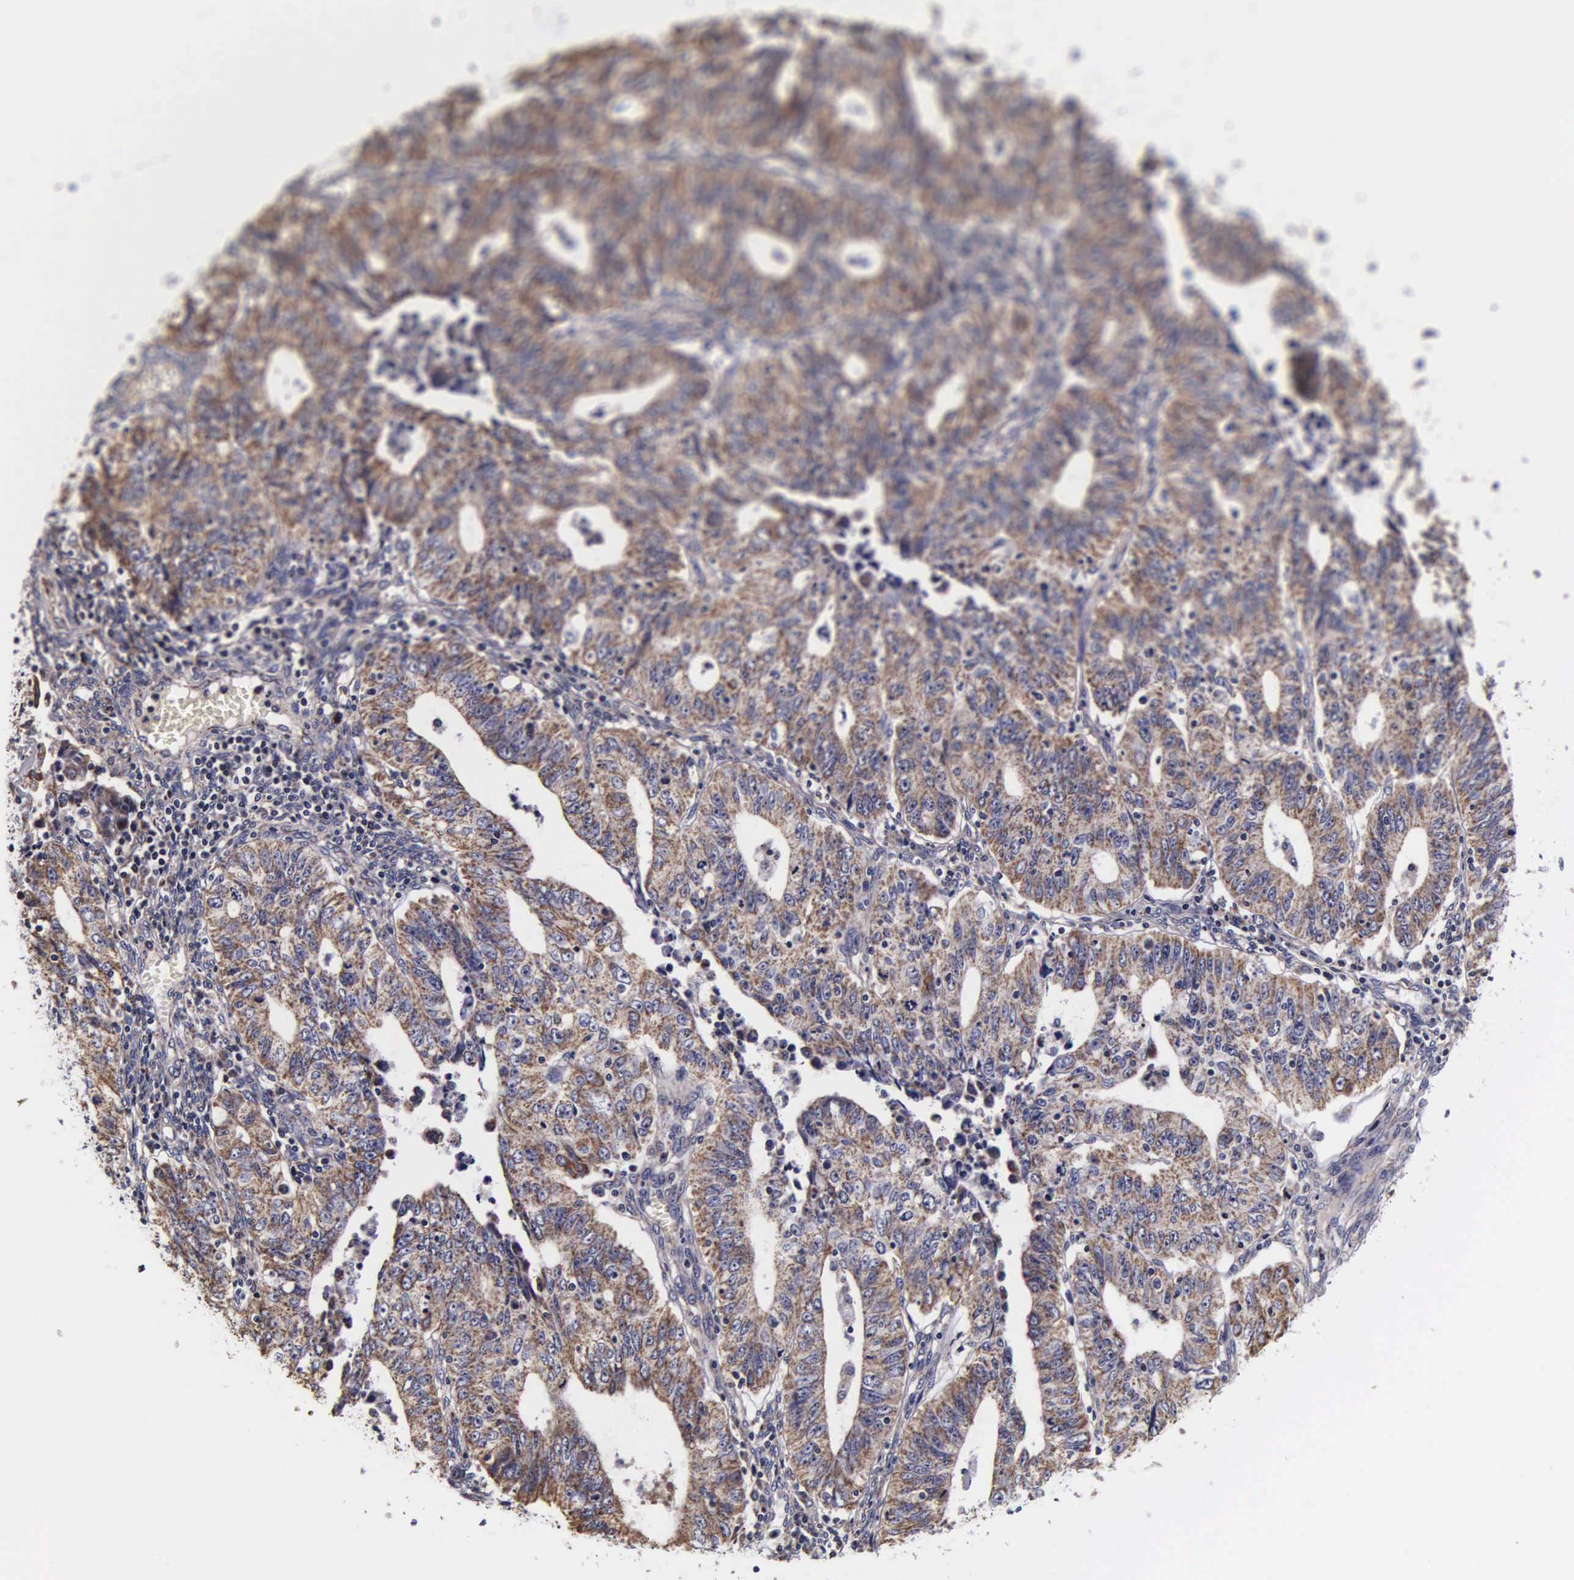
{"staining": {"intensity": "weak", "quantity": ">75%", "location": "cytoplasmic/membranous"}, "tissue": "endometrial cancer", "cell_type": "Tumor cells", "image_type": "cancer", "snomed": [{"axis": "morphology", "description": "Adenocarcinoma, NOS"}, {"axis": "topography", "description": "Endometrium"}], "caption": "The histopathology image demonstrates immunohistochemical staining of endometrial cancer. There is weak cytoplasmic/membranous positivity is appreciated in about >75% of tumor cells.", "gene": "PSMA3", "patient": {"sex": "female", "age": 42}}